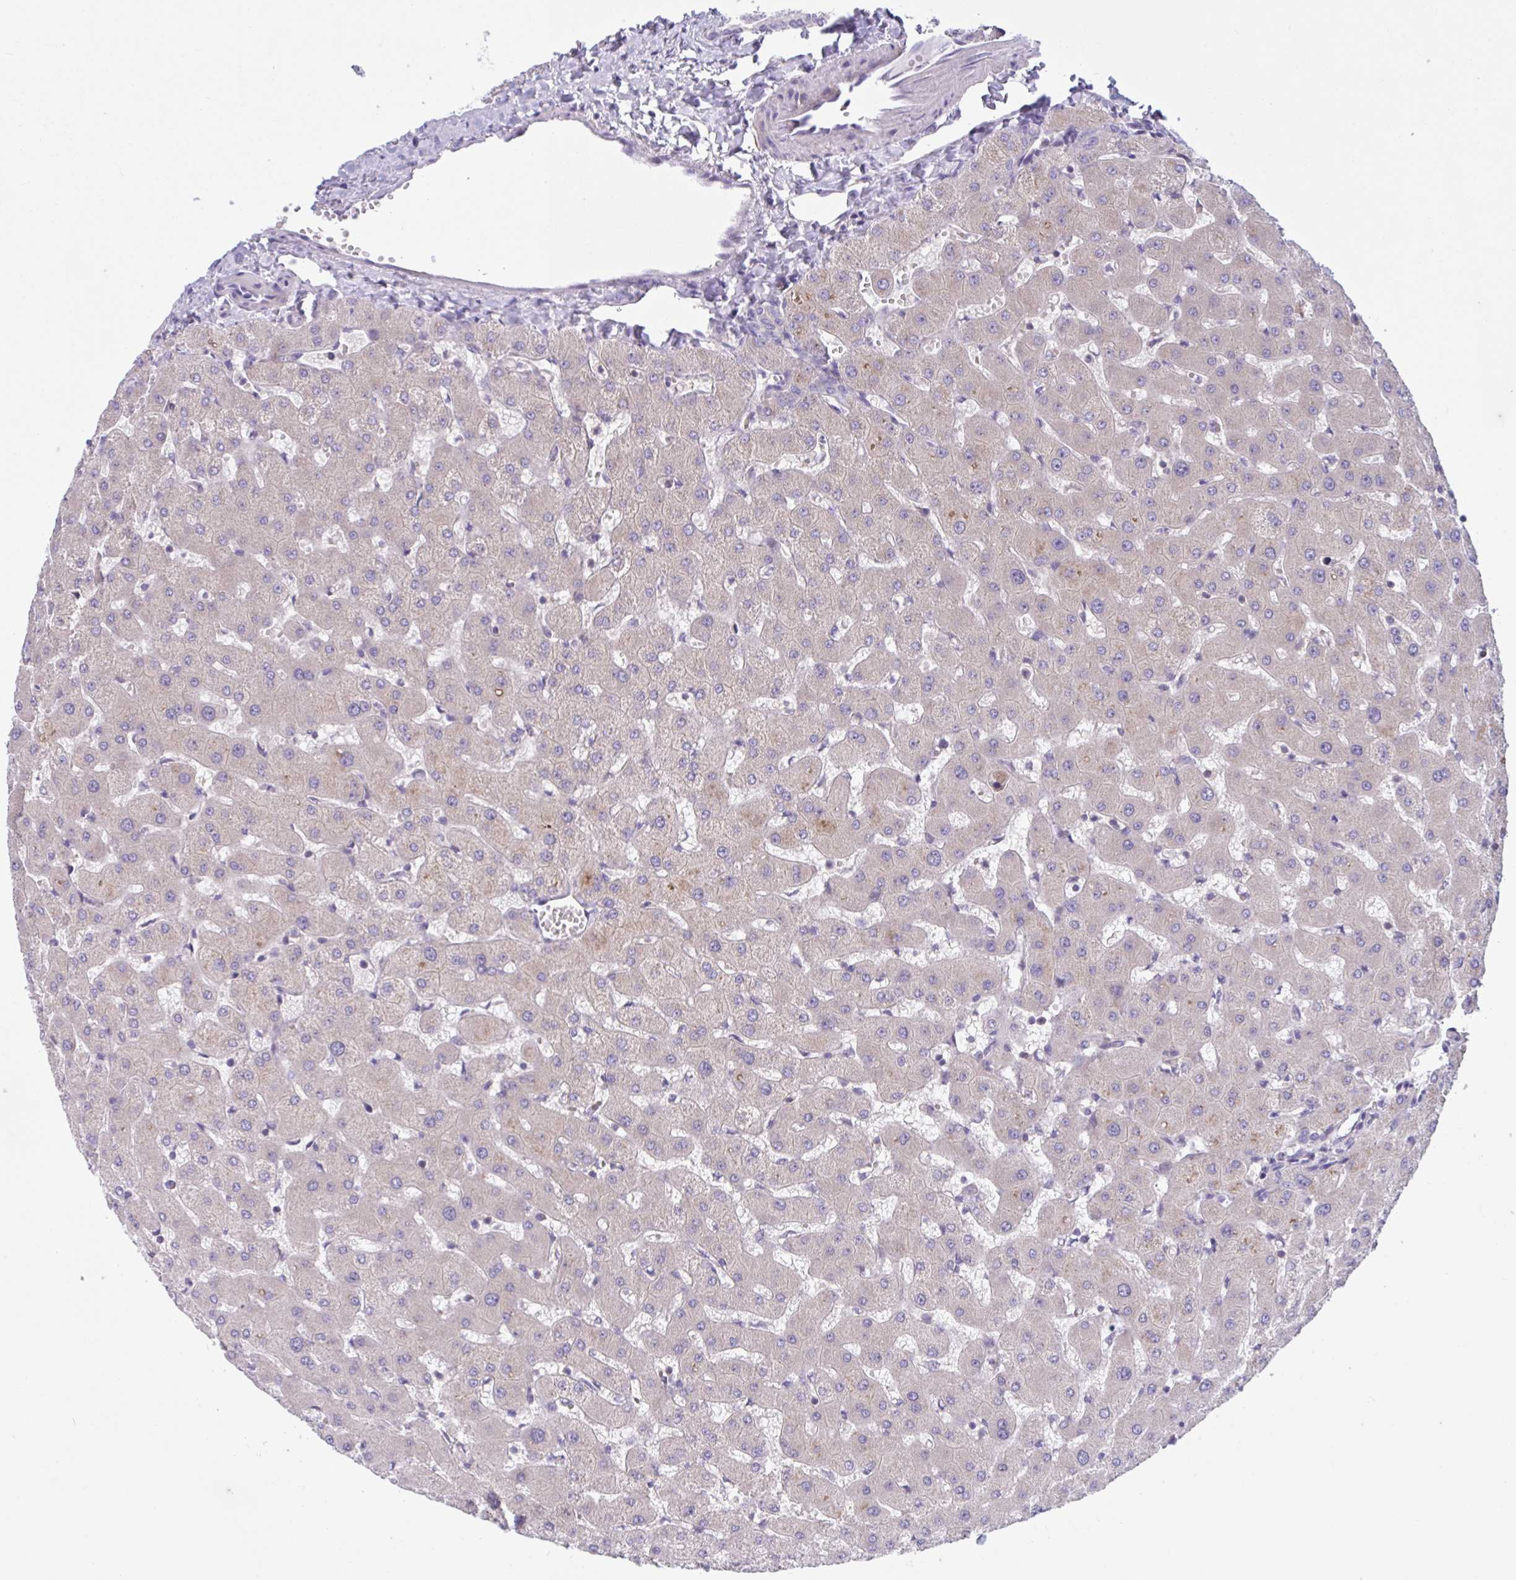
{"staining": {"intensity": "negative", "quantity": "none", "location": "none"}, "tissue": "liver", "cell_type": "Cholangiocytes", "image_type": "normal", "snomed": [{"axis": "morphology", "description": "Normal tissue, NOS"}, {"axis": "topography", "description": "Liver"}], "caption": "Immunohistochemical staining of benign human liver demonstrates no significant staining in cholangiocytes. Nuclei are stained in blue.", "gene": "WNT9B", "patient": {"sex": "female", "age": 63}}